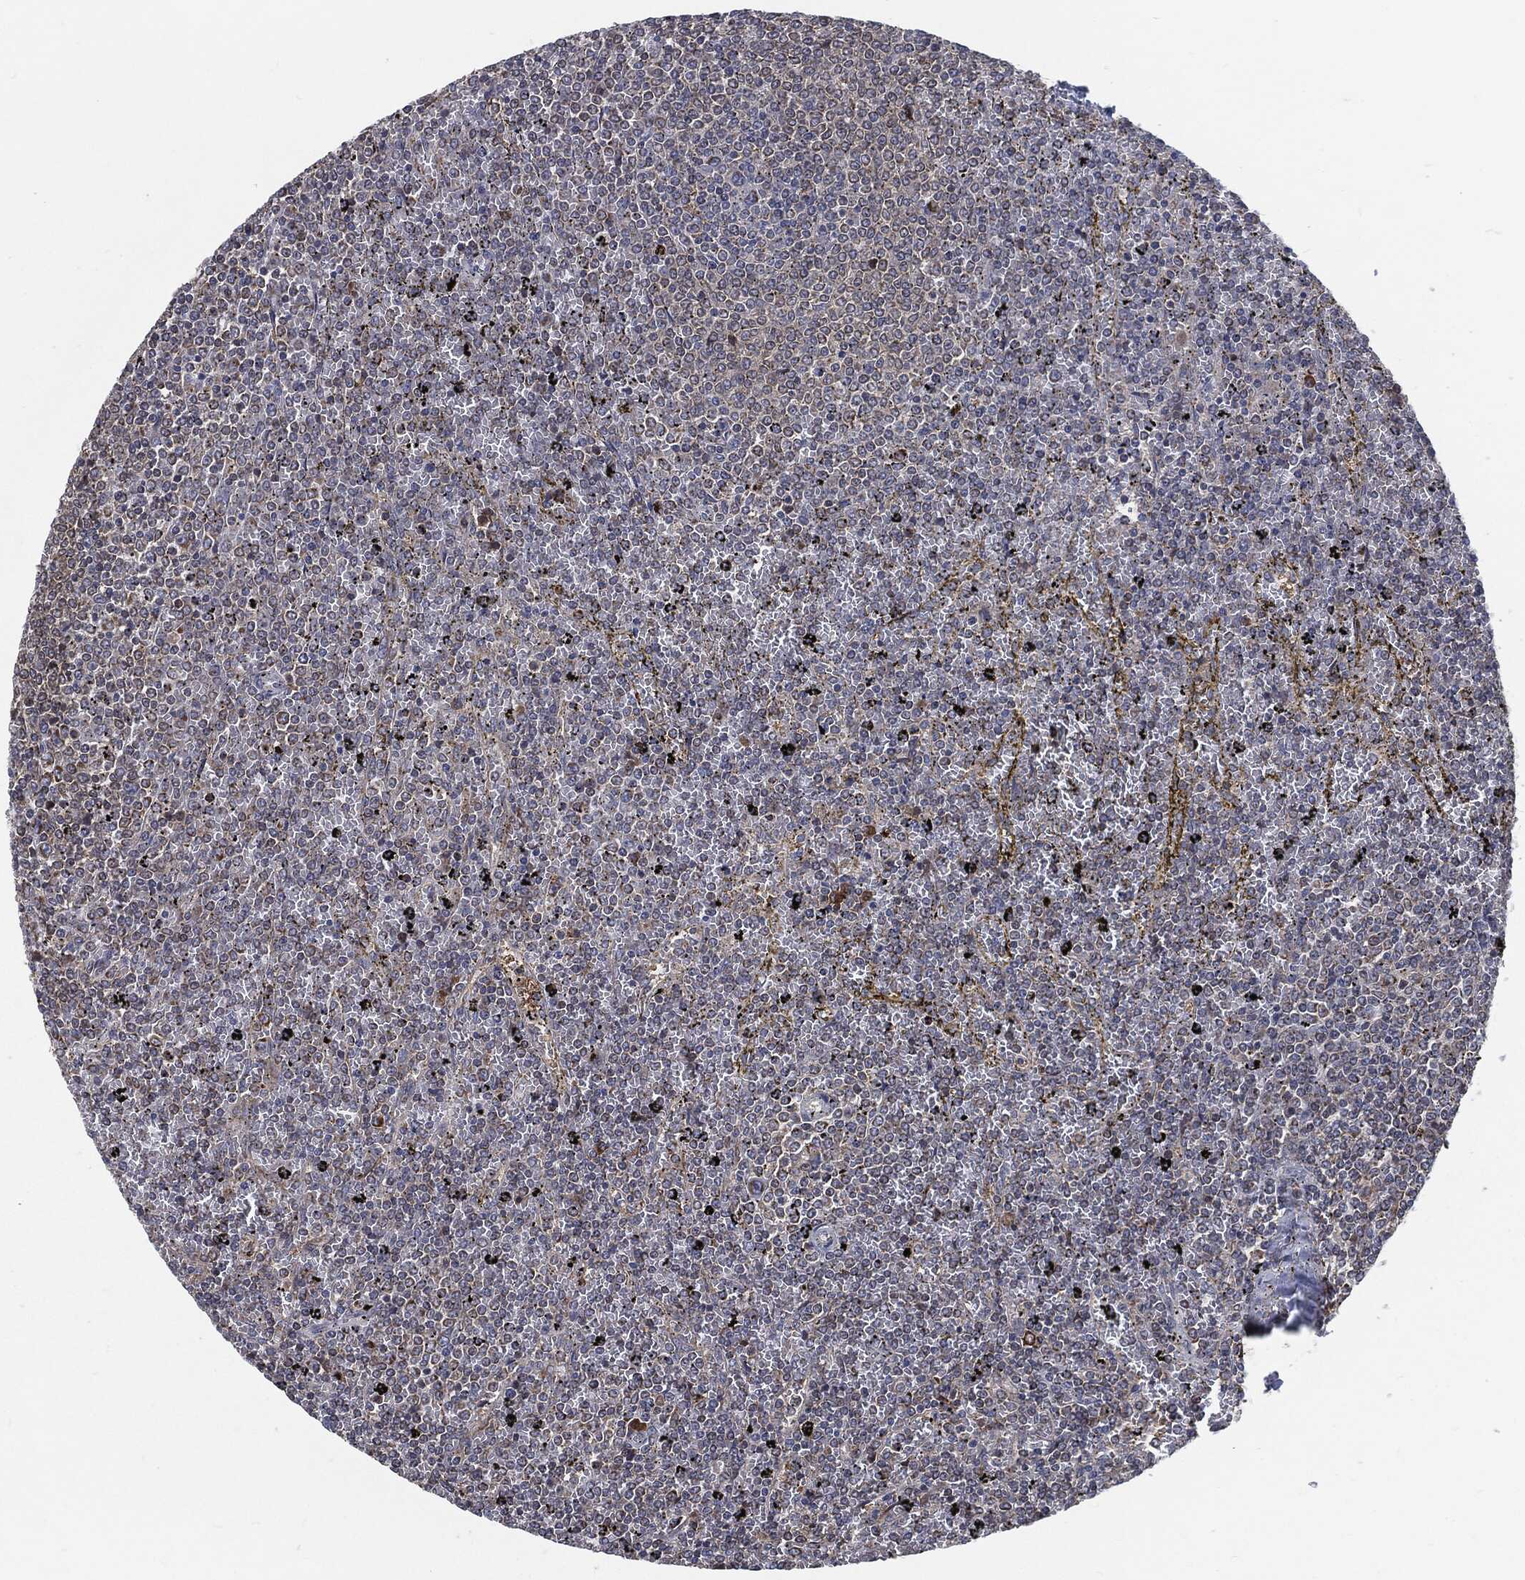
{"staining": {"intensity": "negative", "quantity": "none", "location": "none"}, "tissue": "lymphoma", "cell_type": "Tumor cells", "image_type": "cancer", "snomed": [{"axis": "morphology", "description": "Malignant lymphoma, non-Hodgkin's type, Low grade"}, {"axis": "topography", "description": "Spleen"}], "caption": "An IHC photomicrograph of lymphoma is shown. There is no staining in tumor cells of lymphoma.", "gene": "PRDX4", "patient": {"sex": "female", "age": 77}}